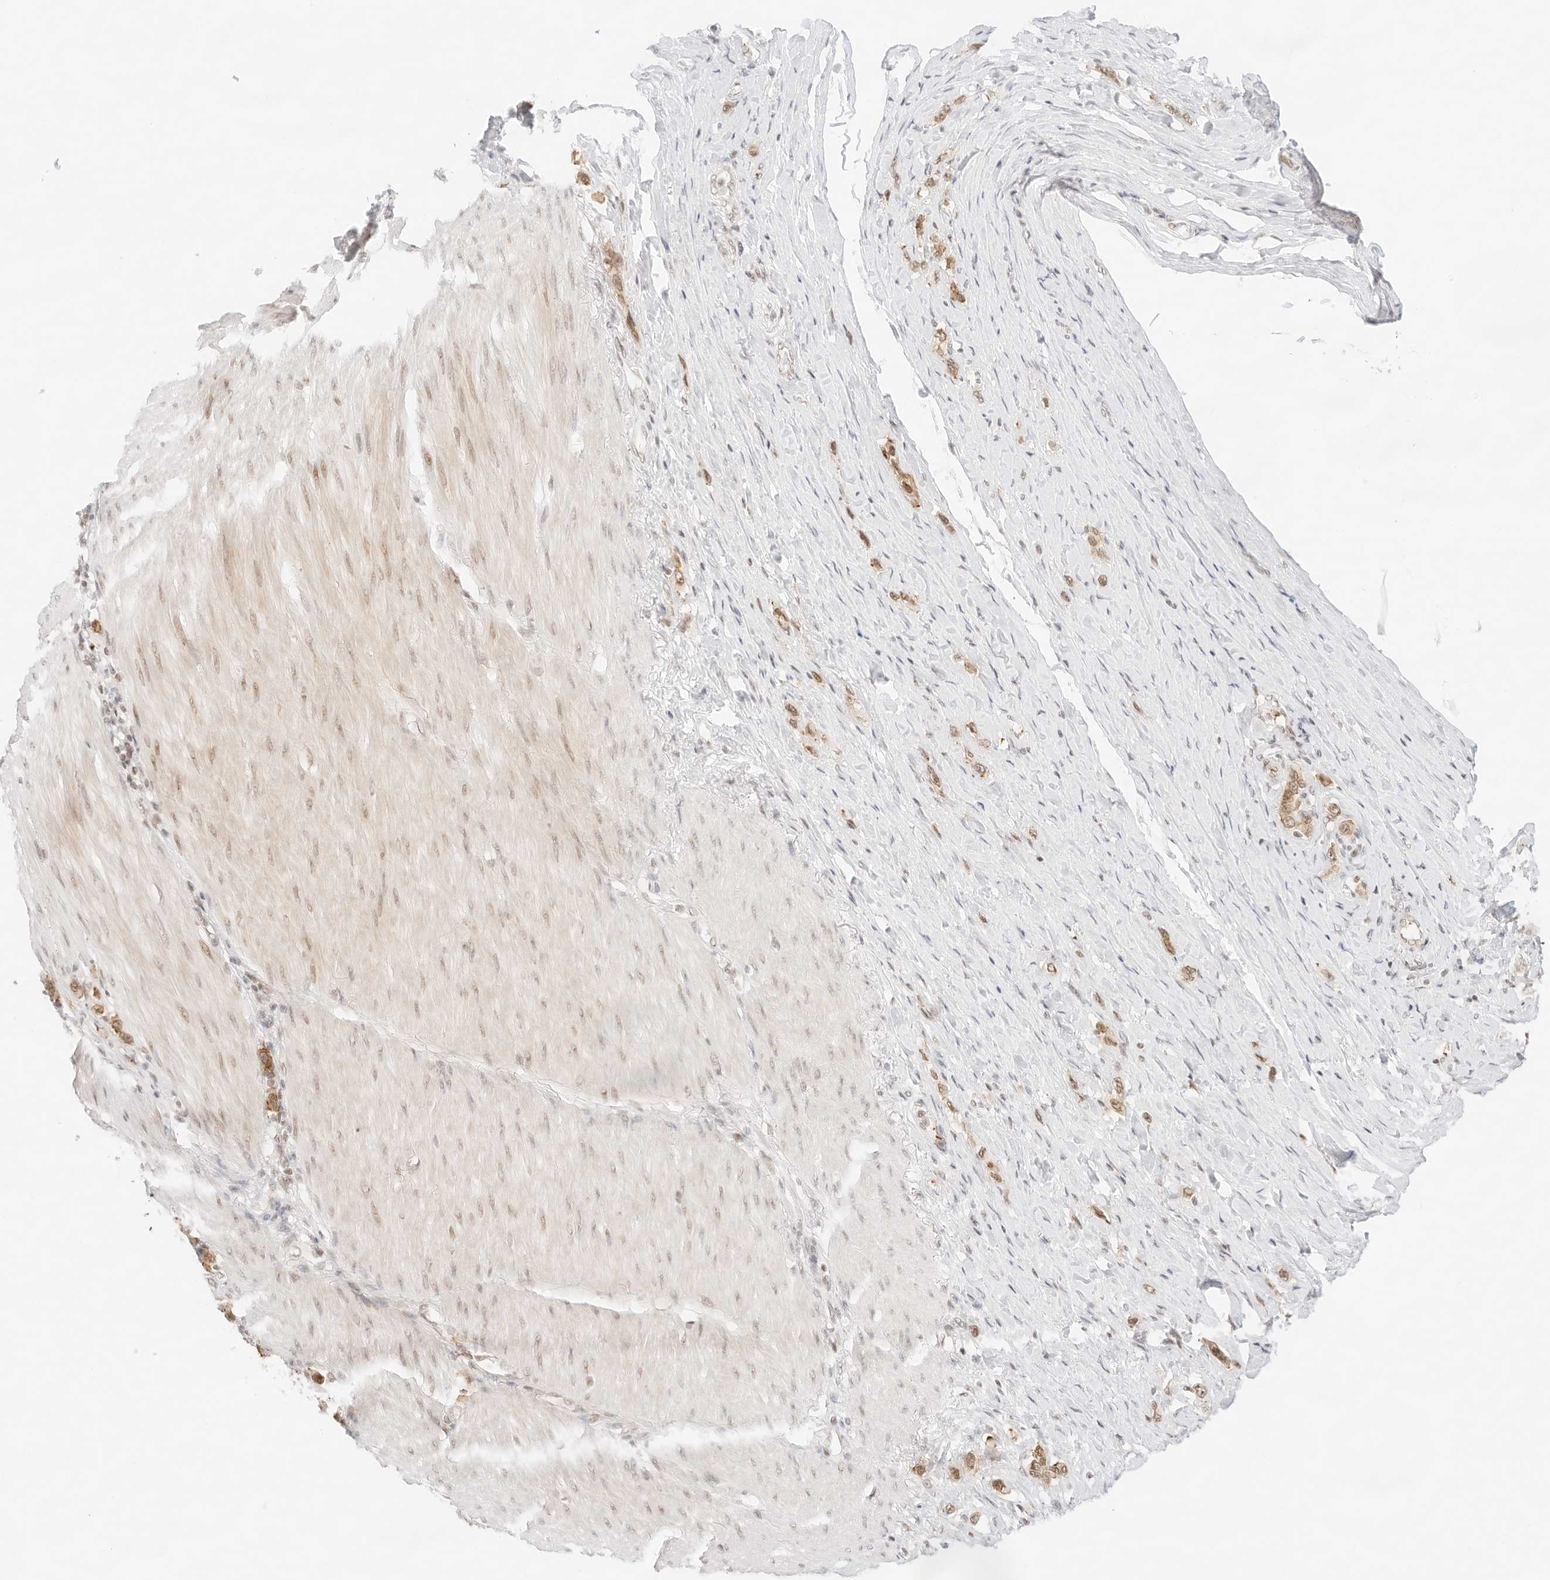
{"staining": {"intensity": "moderate", "quantity": ">75%", "location": "cytoplasmic/membranous,nuclear"}, "tissue": "stomach cancer", "cell_type": "Tumor cells", "image_type": "cancer", "snomed": [{"axis": "morphology", "description": "Adenocarcinoma, NOS"}, {"axis": "topography", "description": "Stomach"}], "caption": "An IHC histopathology image of tumor tissue is shown. Protein staining in brown labels moderate cytoplasmic/membranous and nuclear positivity in stomach cancer (adenocarcinoma) within tumor cells.", "gene": "GNAS", "patient": {"sex": "female", "age": 65}}